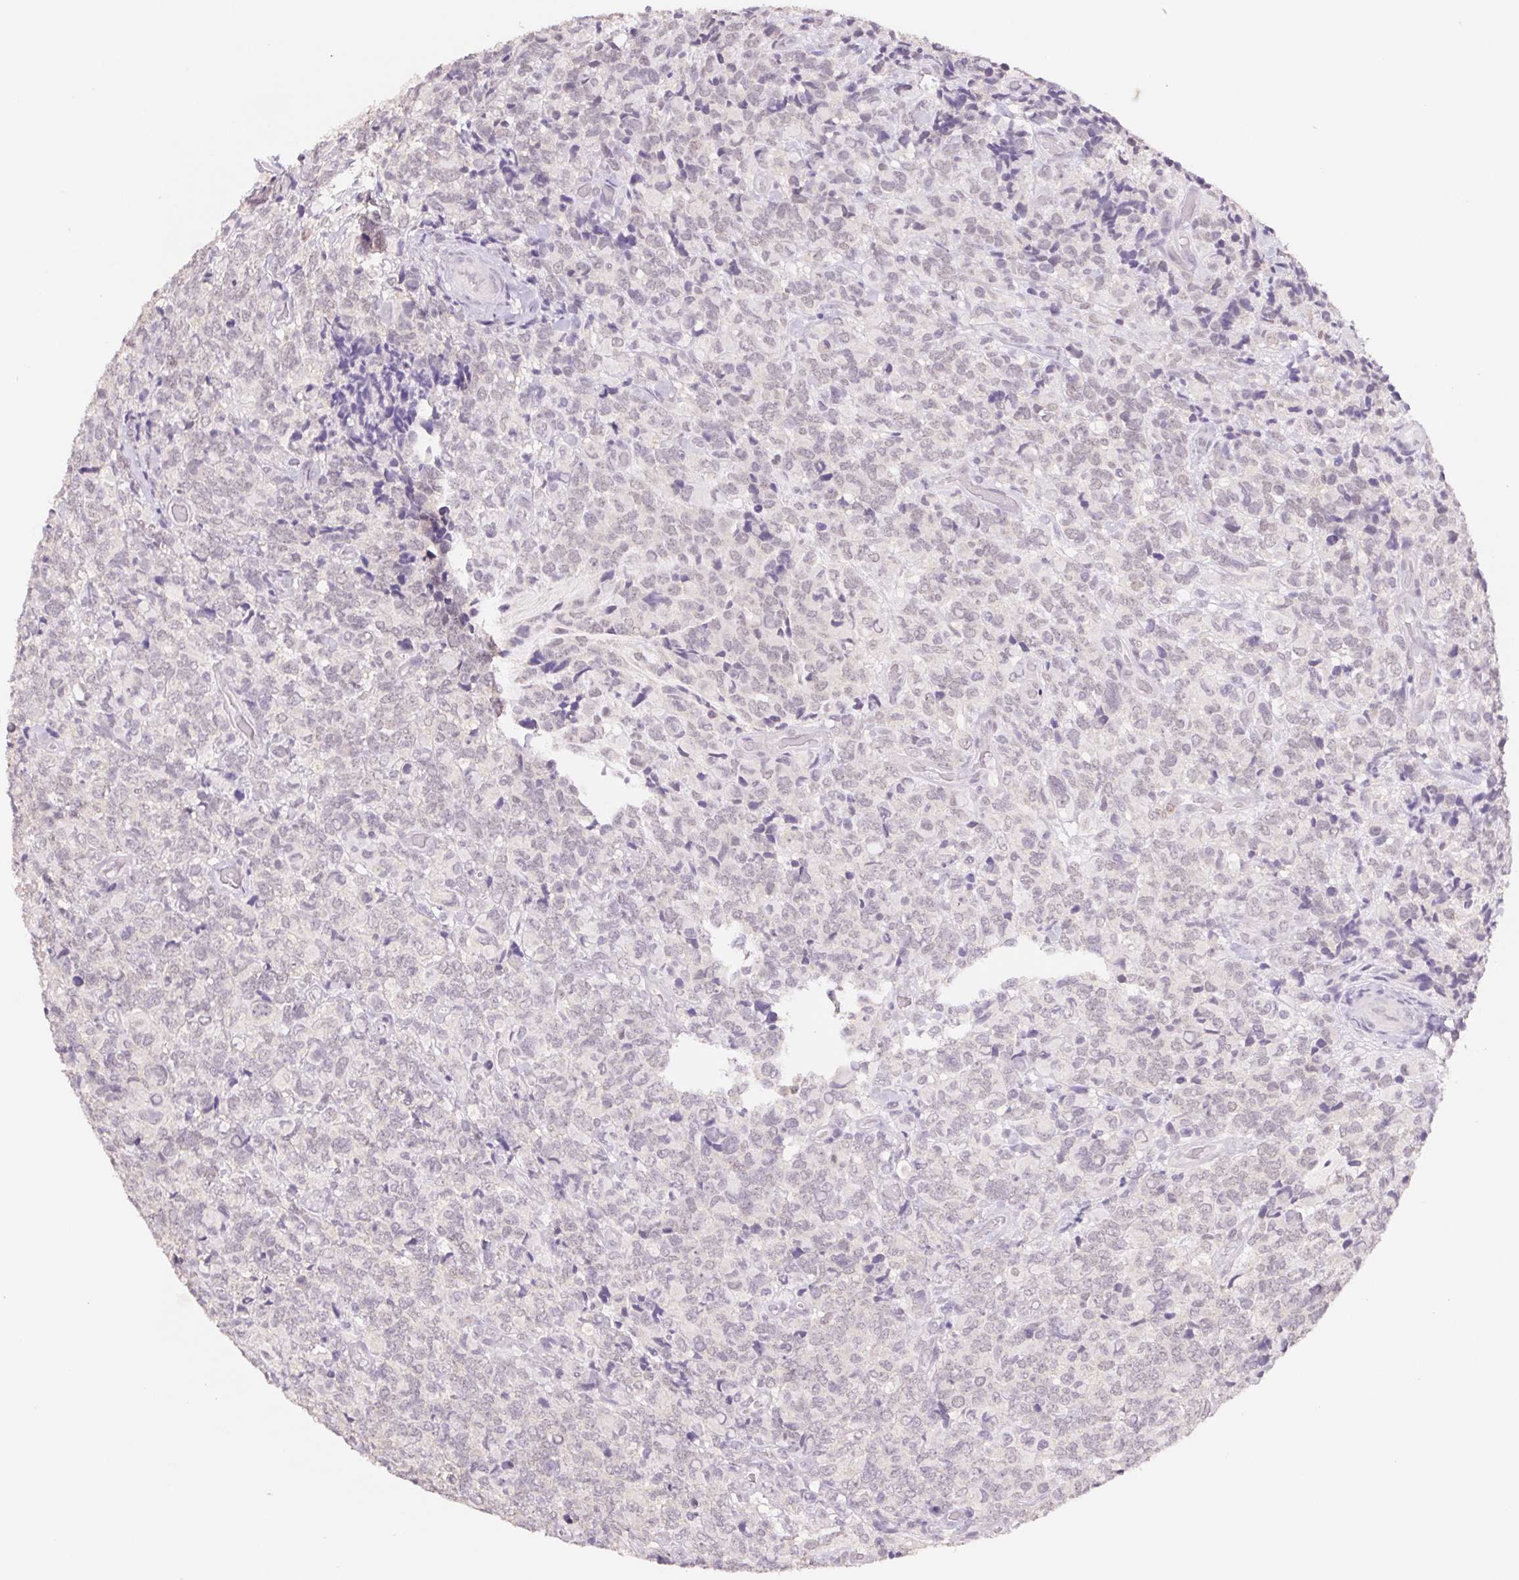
{"staining": {"intensity": "negative", "quantity": "none", "location": "none"}, "tissue": "glioma", "cell_type": "Tumor cells", "image_type": "cancer", "snomed": [{"axis": "morphology", "description": "Glioma, malignant, High grade"}, {"axis": "topography", "description": "Brain"}], "caption": "Tumor cells show no significant expression in glioma.", "gene": "PNMA8B", "patient": {"sex": "male", "age": 39}}